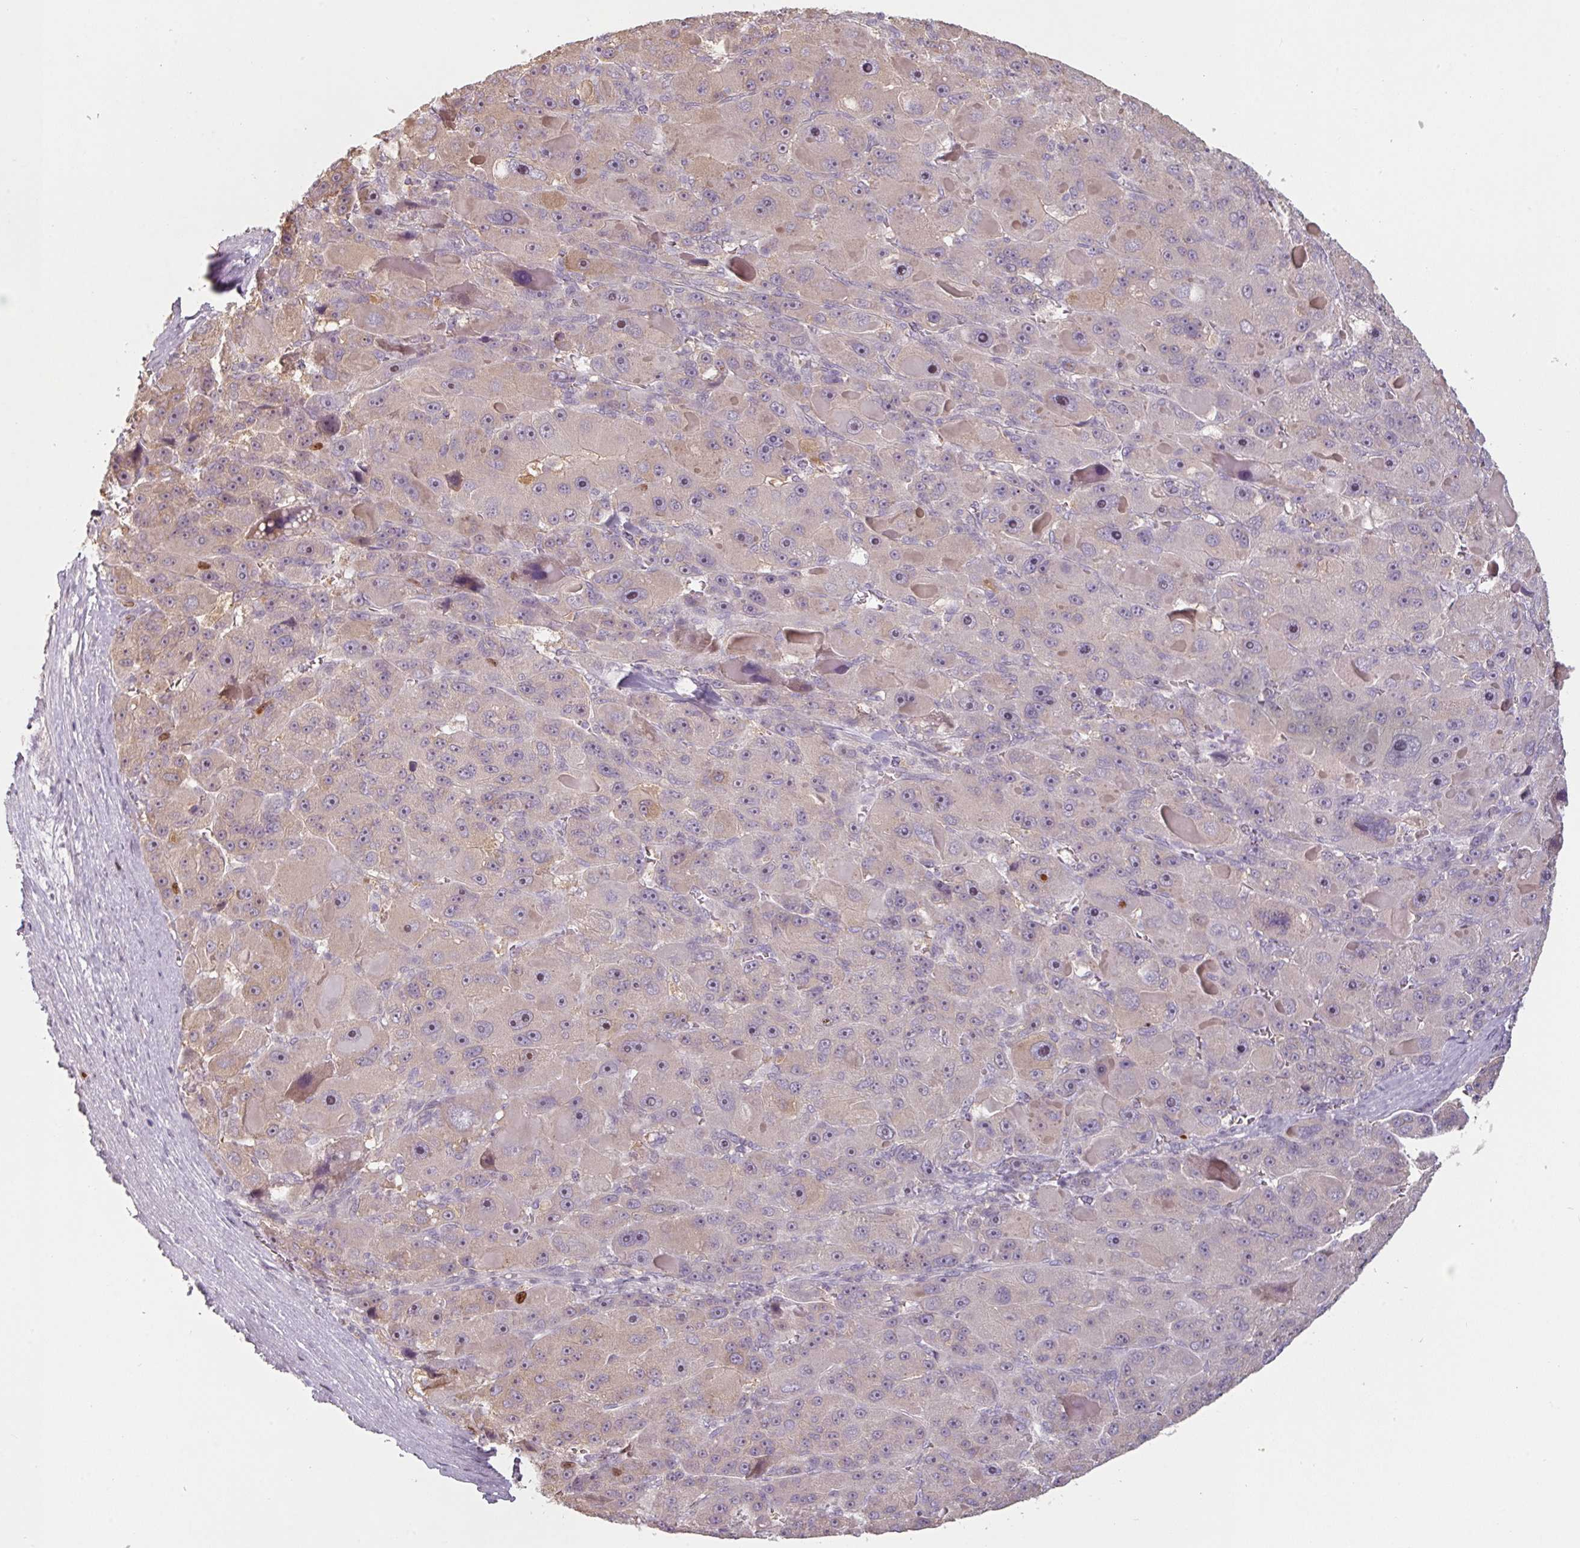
{"staining": {"intensity": "weak", "quantity": "25%-75%", "location": "cytoplasmic/membranous,nuclear"}, "tissue": "liver cancer", "cell_type": "Tumor cells", "image_type": "cancer", "snomed": [{"axis": "morphology", "description": "Carcinoma, Hepatocellular, NOS"}, {"axis": "topography", "description": "Liver"}], "caption": "This micrograph reveals immunohistochemistry staining of liver cancer, with low weak cytoplasmic/membranous and nuclear expression in approximately 25%-75% of tumor cells.", "gene": "ZBTB6", "patient": {"sex": "male", "age": 76}}